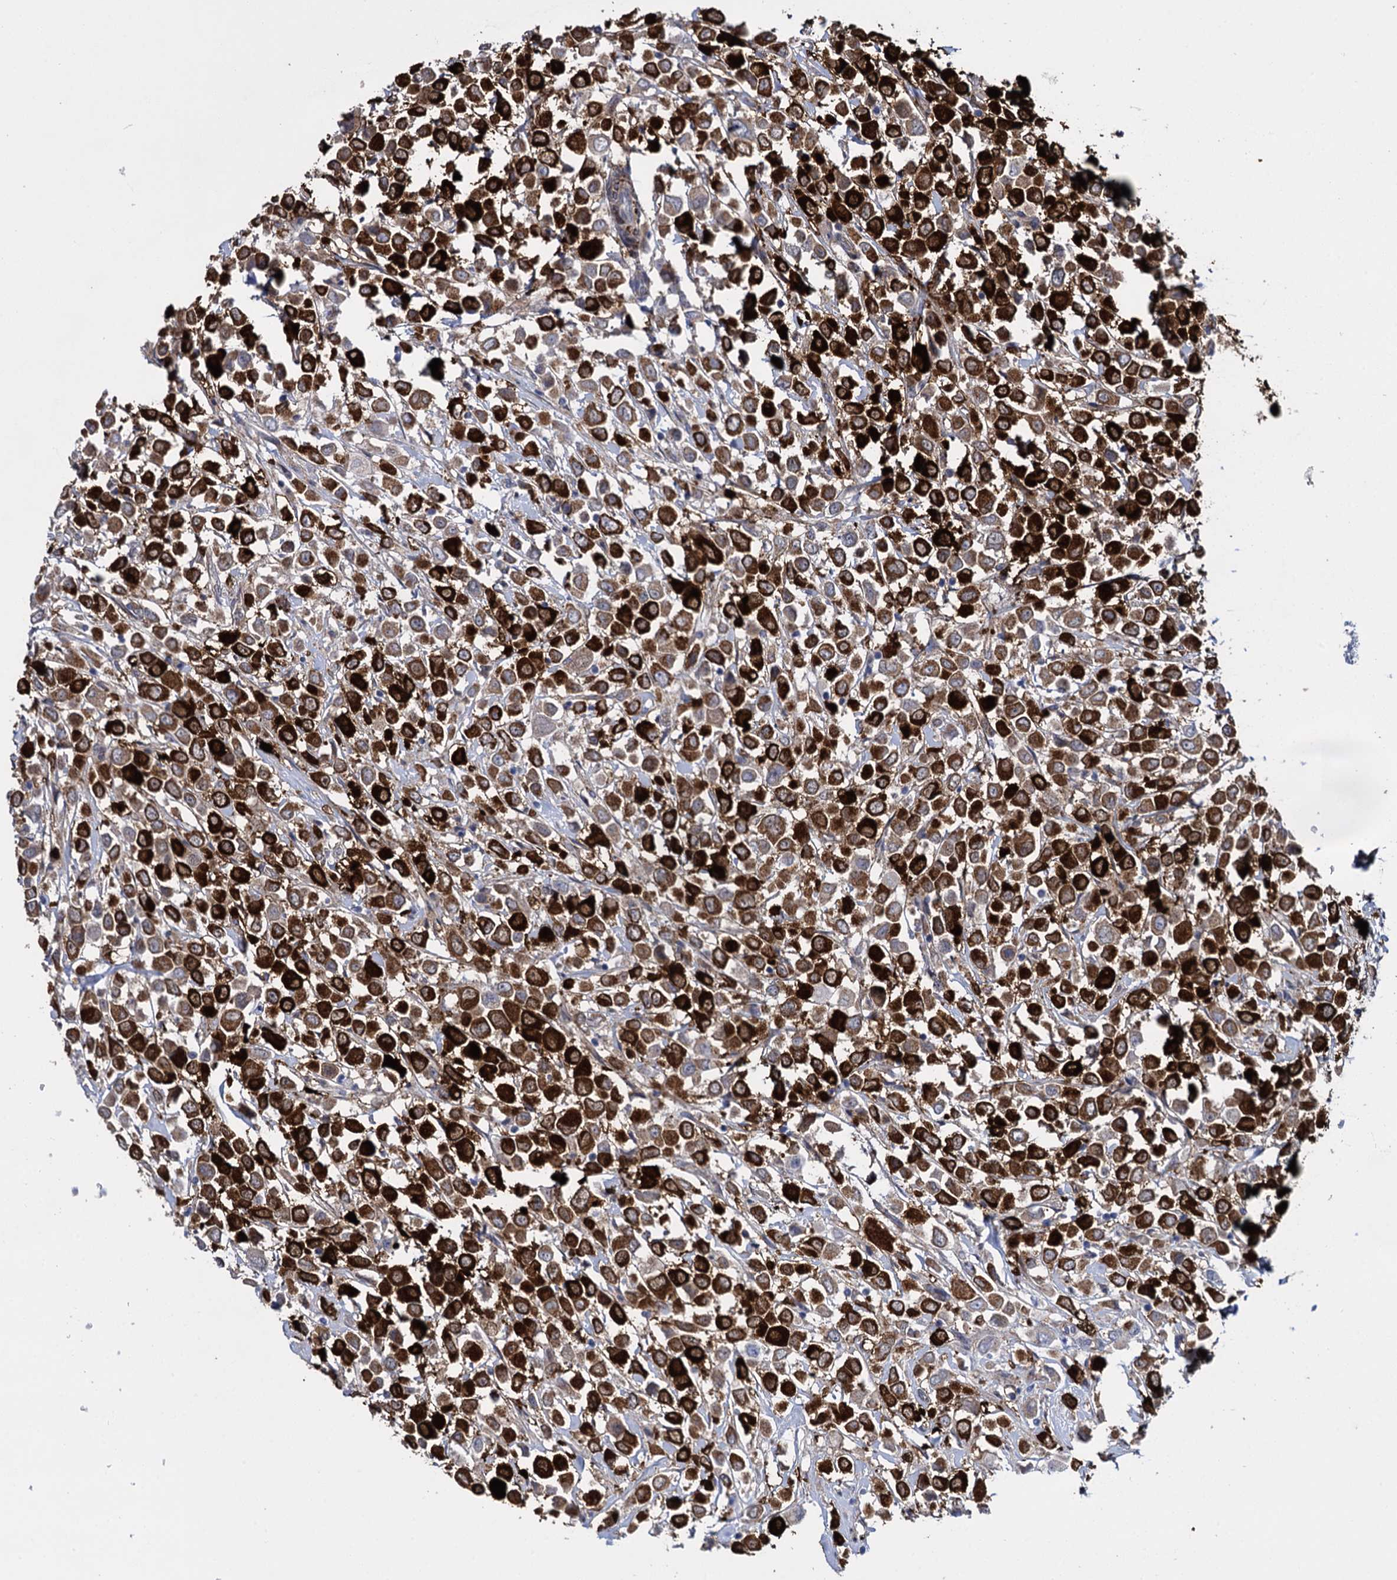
{"staining": {"intensity": "strong", "quantity": ">75%", "location": "cytoplasmic/membranous"}, "tissue": "breast cancer", "cell_type": "Tumor cells", "image_type": "cancer", "snomed": [{"axis": "morphology", "description": "Duct carcinoma"}, {"axis": "topography", "description": "Breast"}], "caption": "Protein expression by immunohistochemistry displays strong cytoplasmic/membranous staining in about >75% of tumor cells in breast cancer (intraductal carcinoma). (Brightfield microscopy of DAB IHC at high magnification).", "gene": "SNCG", "patient": {"sex": "female", "age": 61}}